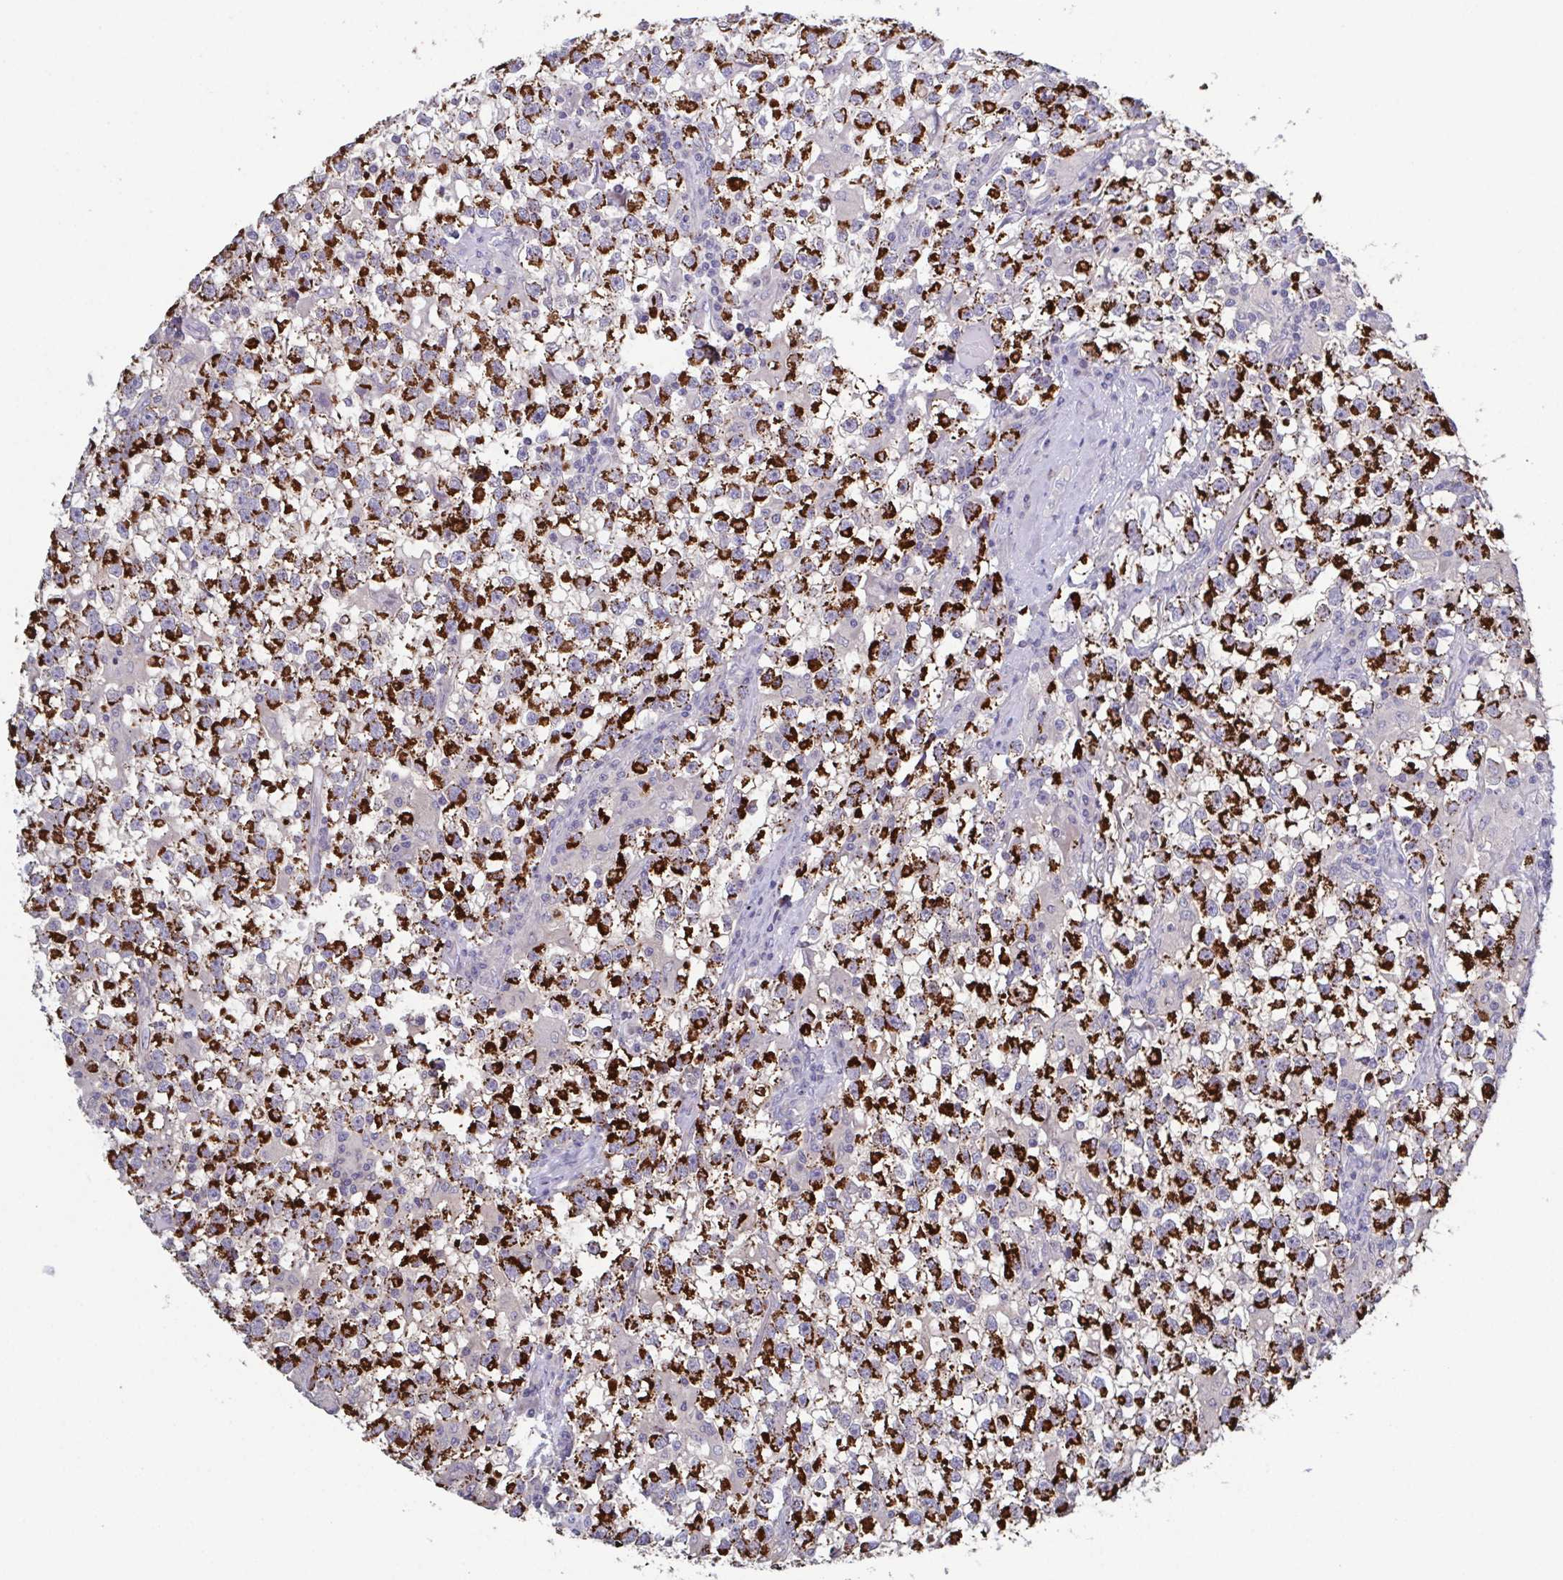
{"staining": {"intensity": "strong", "quantity": ">75%", "location": "cytoplasmic/membranous"}, "tissue": "testis cancer", "cell_type": "Tumor cells", "image_type": "cancer", "snomed": [{"axis": "morphology", "description": "Seminoma, NOS"}, {"axis": "topography", "description": "Testis"}], "caption": "Immunohistochemical staining of seminoma (testis) exhibits strong cytoplasmic/membranous protein staining in about >75% of tumor cells.", "gene": "GLDC", "patient": {"sex": "male", "age": 31}}